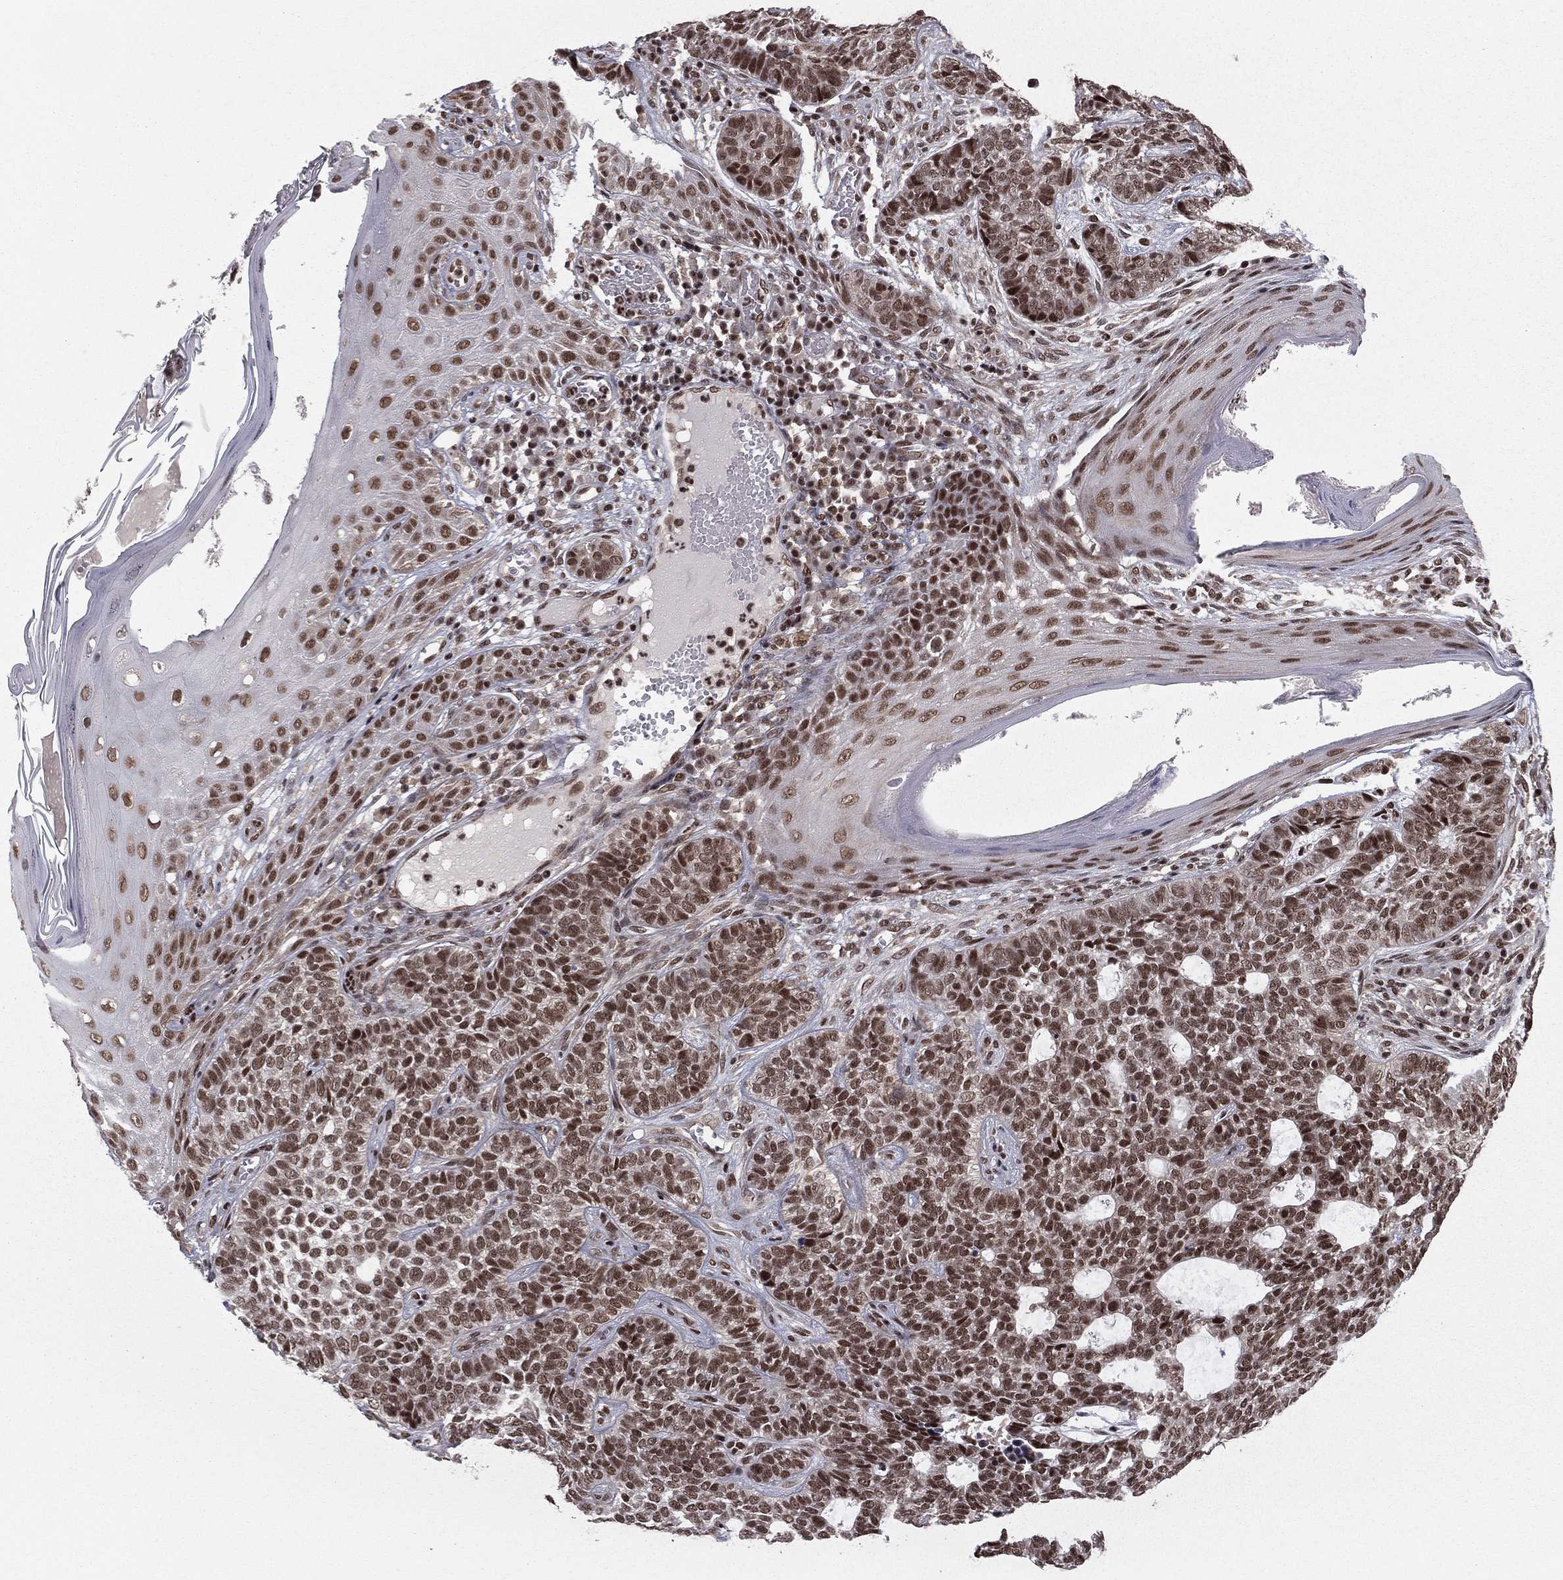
{"staining": {"intensity": "strong", "quantity": "25%-75%", "location": "nuclear"}, "tissue": "skin cancer", "cell_type": "Tumor cells", "image_type": "cancer", "snomed": [{"axis": "morphology", "description": "Basal cell carcinoma"}, {"axis": "topography", "description": "Skin"}], "caption": "DAB immunohistochemical staining of human basal cell carcinoma (skin) shows strong nuclear protein expression in approximately 25%-75% of tumor cells.", "gene": "NFYB", "patient": {"sex": "female", "age": 69}}